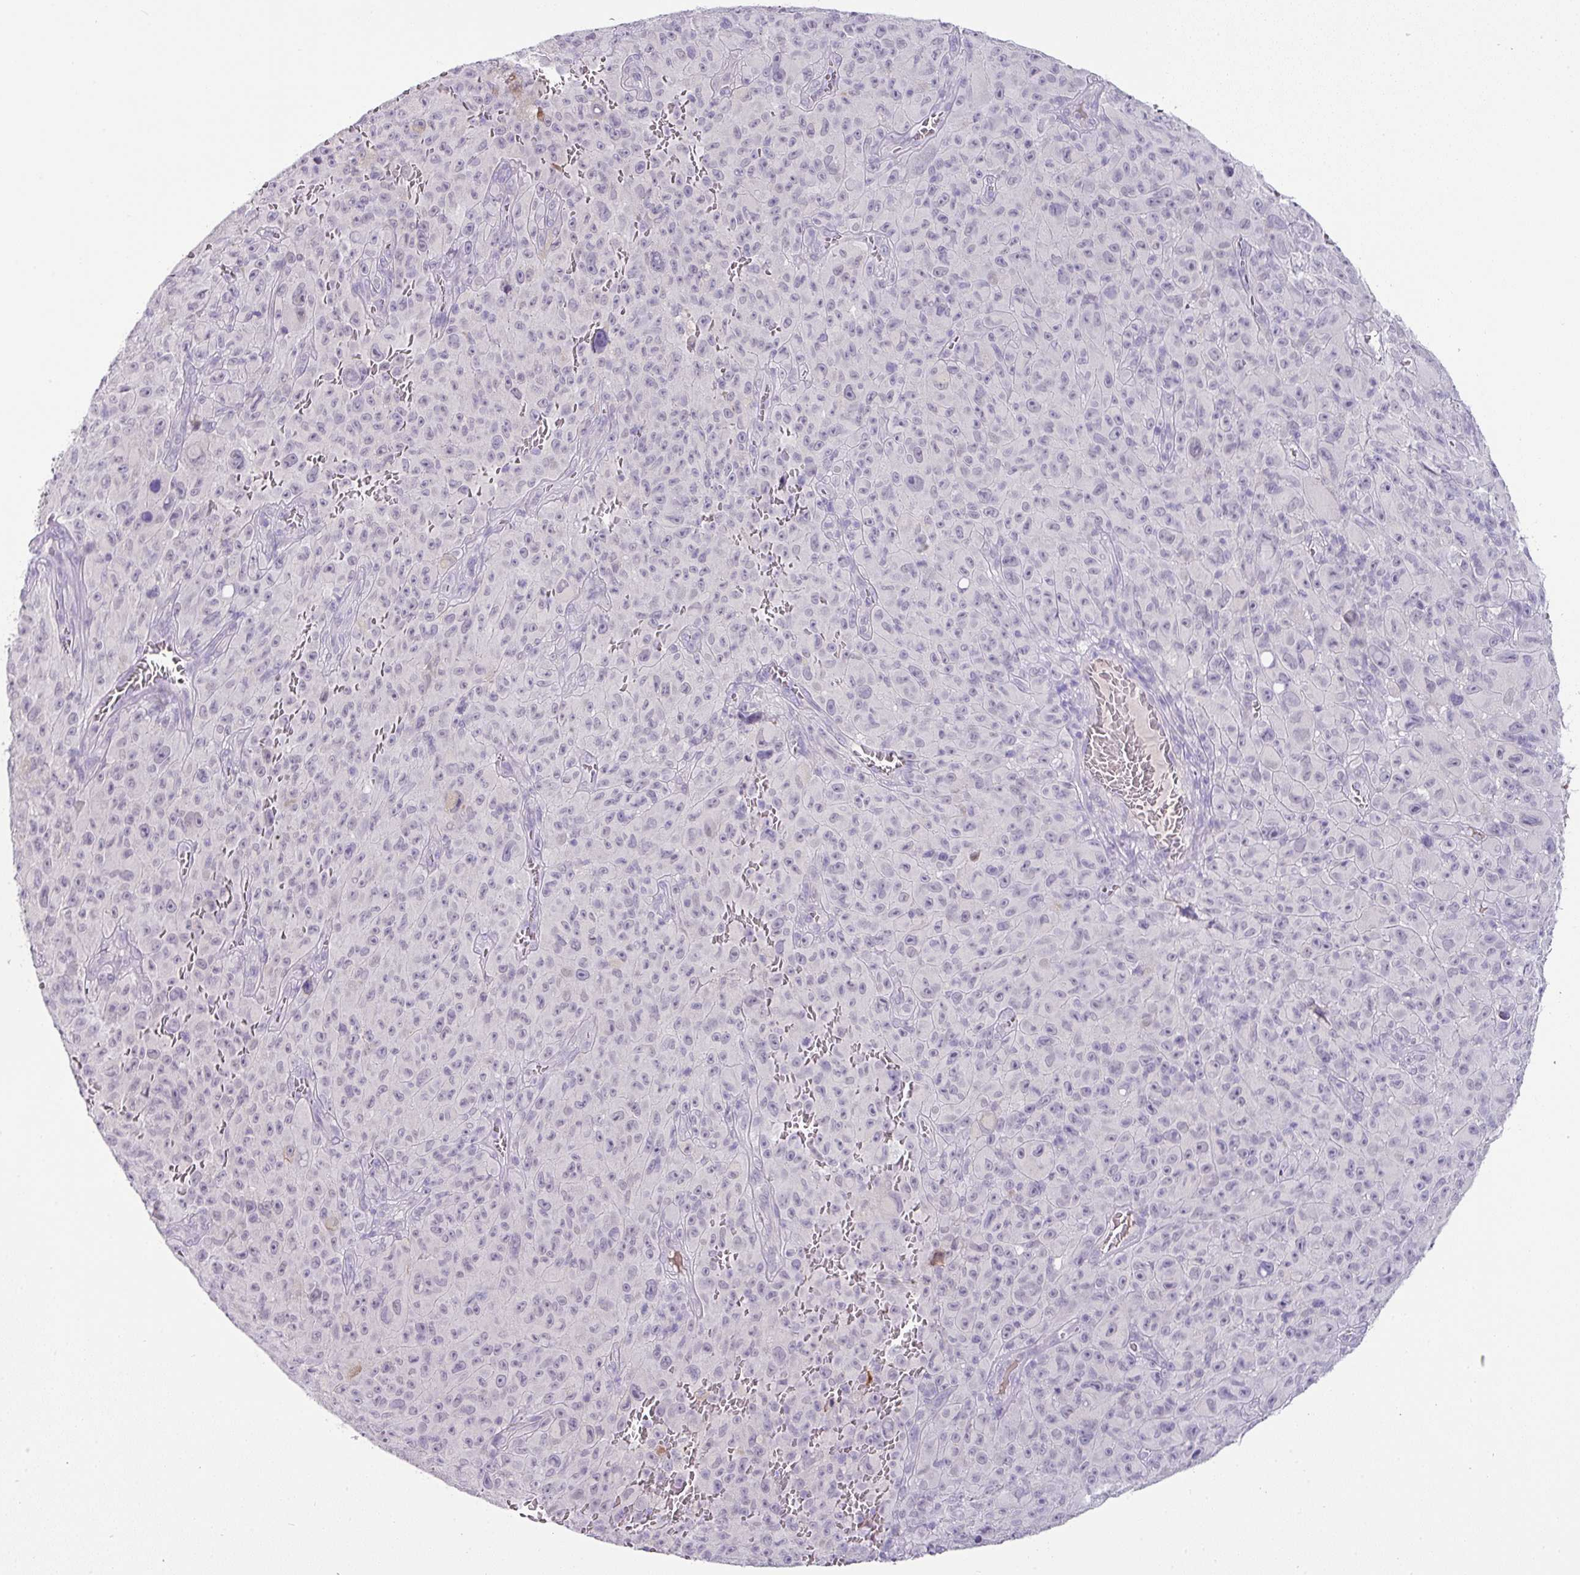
{"staining": {"intensity": "negative", "quantity": "none", "location": "none"}, "tissue": "melanoma", "cell_type": "Tumor cells", "image_type": "cancer", "snomed": [{"axis": "morphology", "description": "Malignant melanoma, NOS"}, {"axis": "topography", "description": "Skin"}], "caption": "DAB (3,3'-diaminobenzidine) immunohistochemical staining of human melanoma exhibits no significant expression in tumor cells.", "gene": "FGF17", "patient": {"sex": "female", "age": 82}}